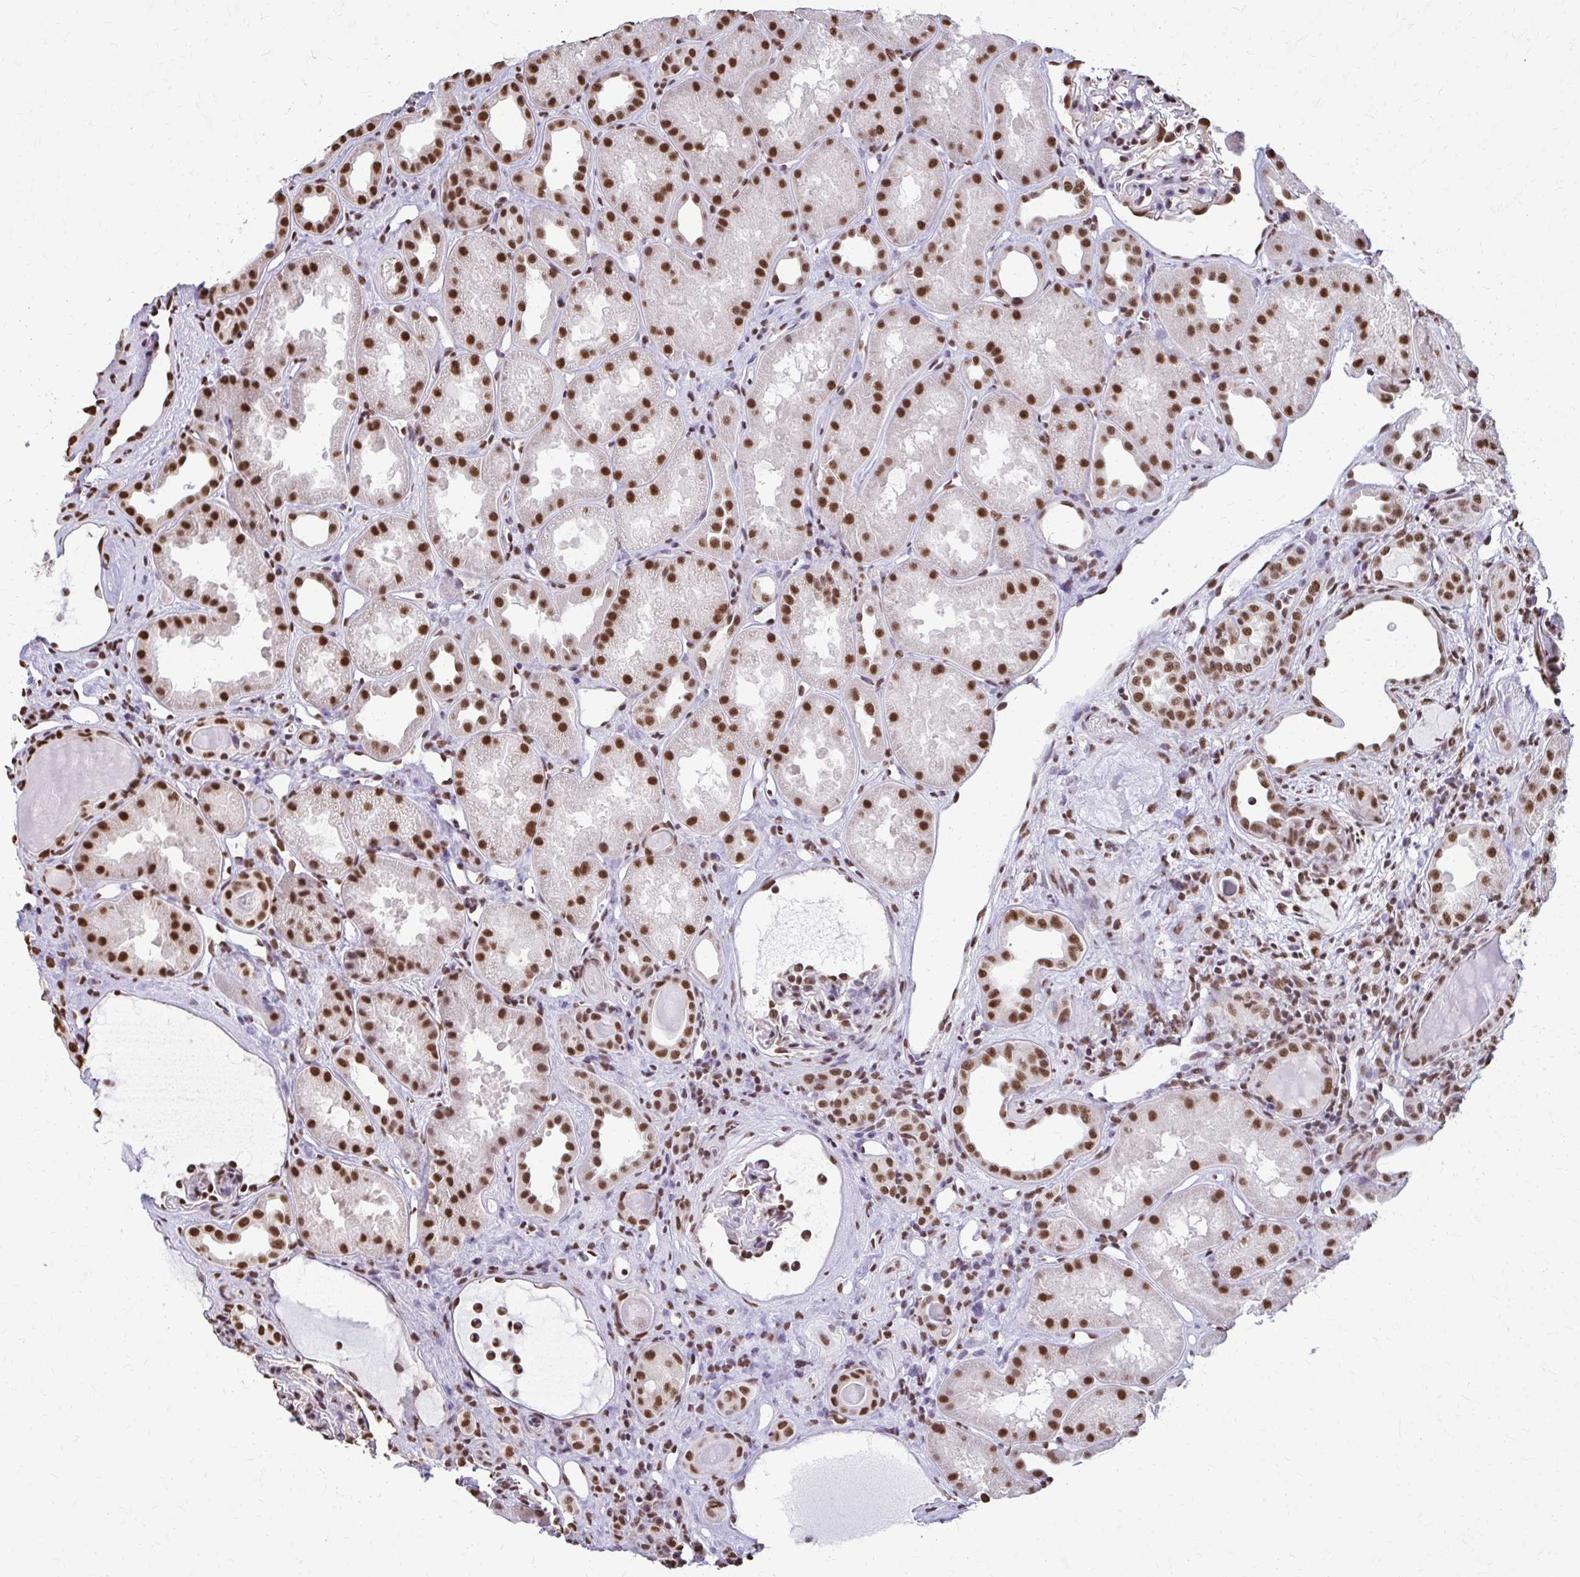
{"staining": {"intensity": "moderate", "quantity": ">75%", "location": "nuclear"}, "tissue": "kidney", "cell_type": "Cells in glomeruli", "image_type": "normal", "snomed": [{"axis": "morphology", "description": "Normal tissue, NOS"}, {"axis": "topography", "description": "Kidney"}], "caption": "Benign kidney was stained to show a protein in brown. There is medium levels of moderate nuclear staining in about >75% of cells in glomeruli. (DAB (3,3'-diaminobenzidine) IHC, brown staining for protein, blue staining for nuclei).", "gene": "SNRPA", "patient": {"sex": "male", "age": 61}}